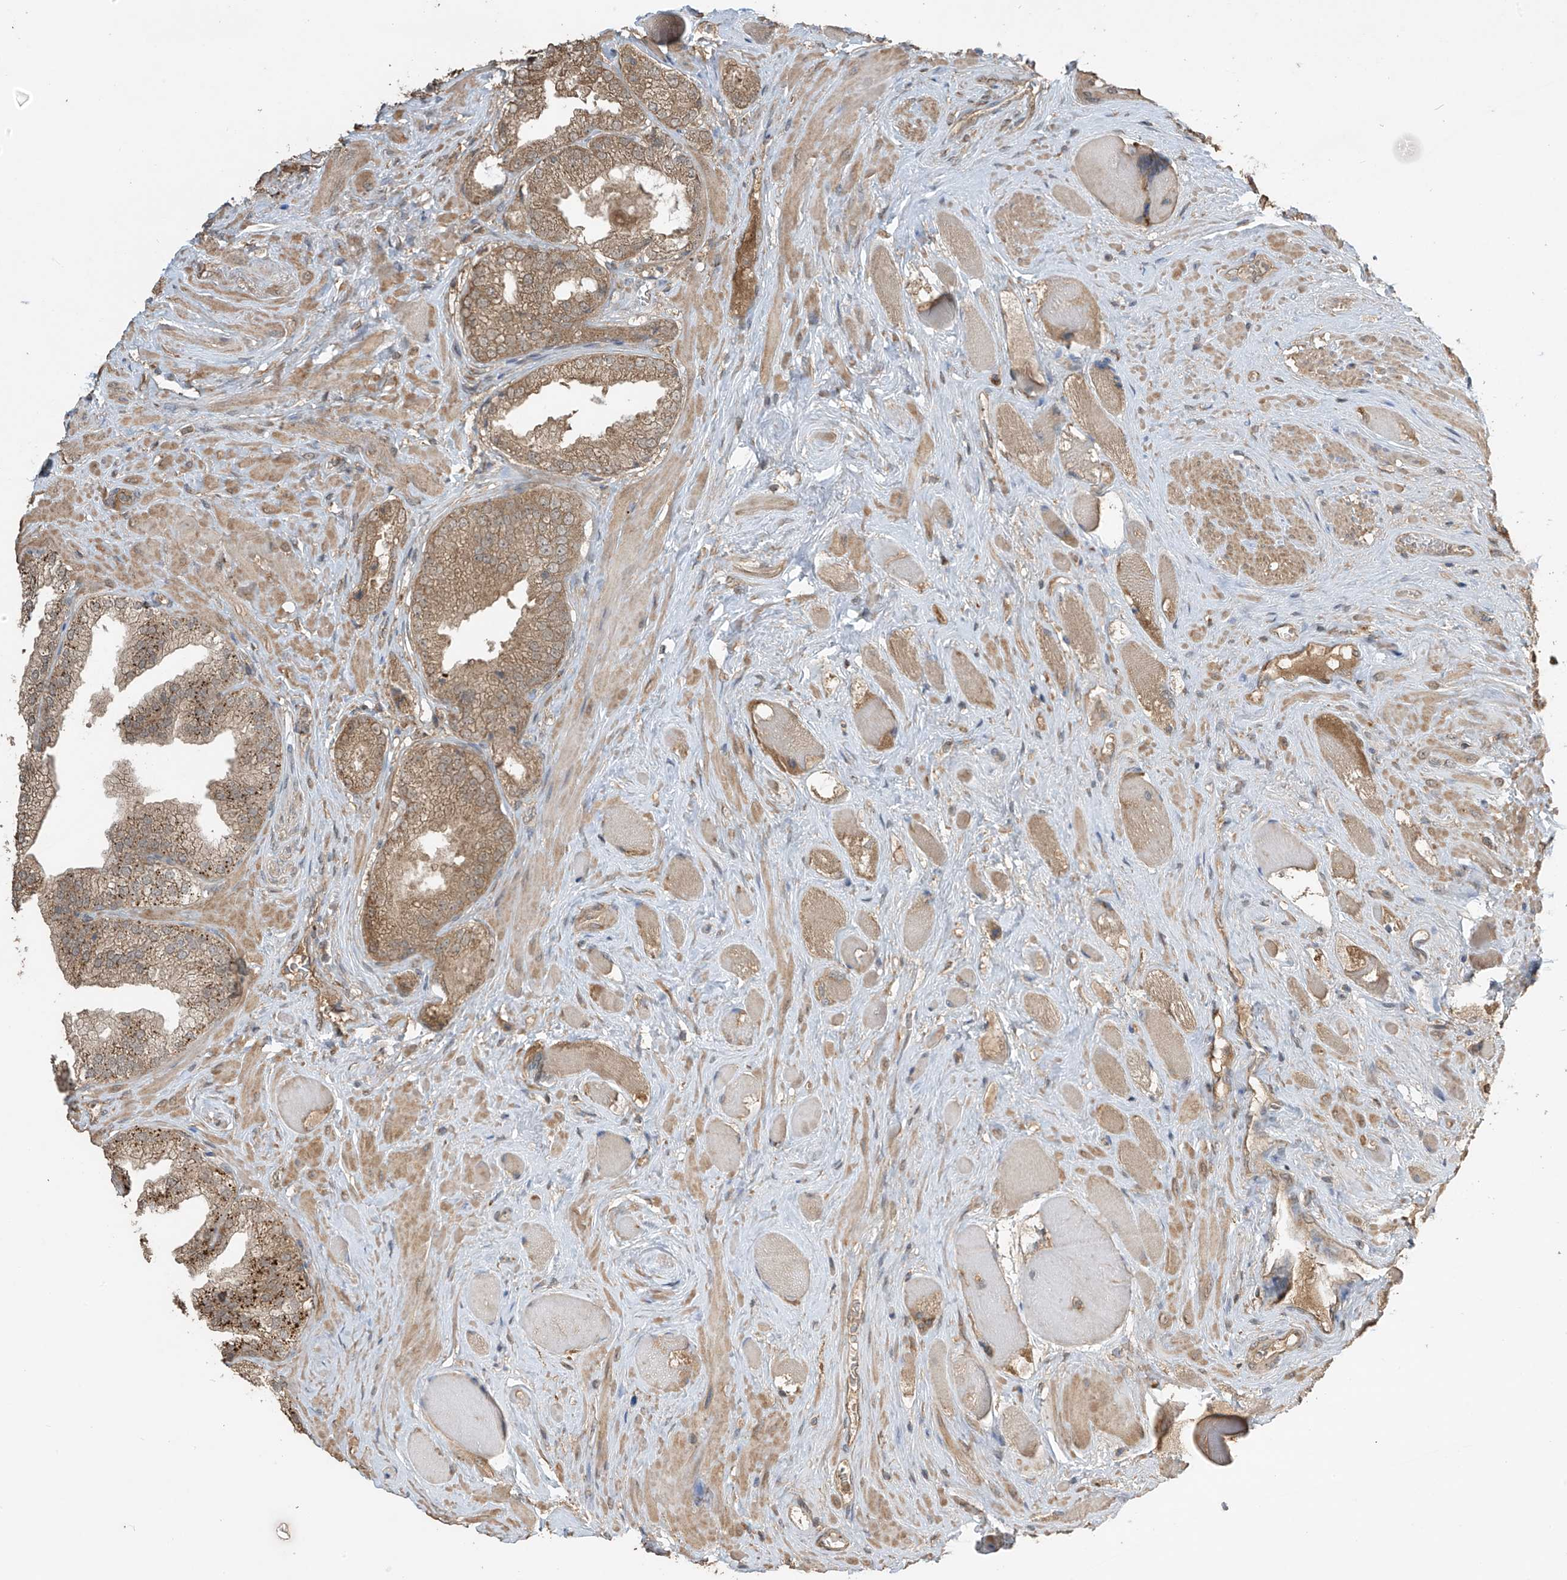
{"staining": {"intensity": "moderate", "quantity": ">75%", "location": "cytoplasmic/membranous"}, "tissue": "prostate cancer", "cell_type": "Tumor cells", "image_type": "cancer", "snomed": [{"axis": "morphology", "description": "Adenocarcinoma, High grade"}, {"axis": "topography", "description": "Prostate"}], "caption": "High-power microscopy captured an immunohistochemistry image of prostate cancer, revealing moderate cytoplasmic/membranous staining in about >75% of tumor cells.", "gene": "SLFN14", "patient": {"sex": "male", "age": 58}}